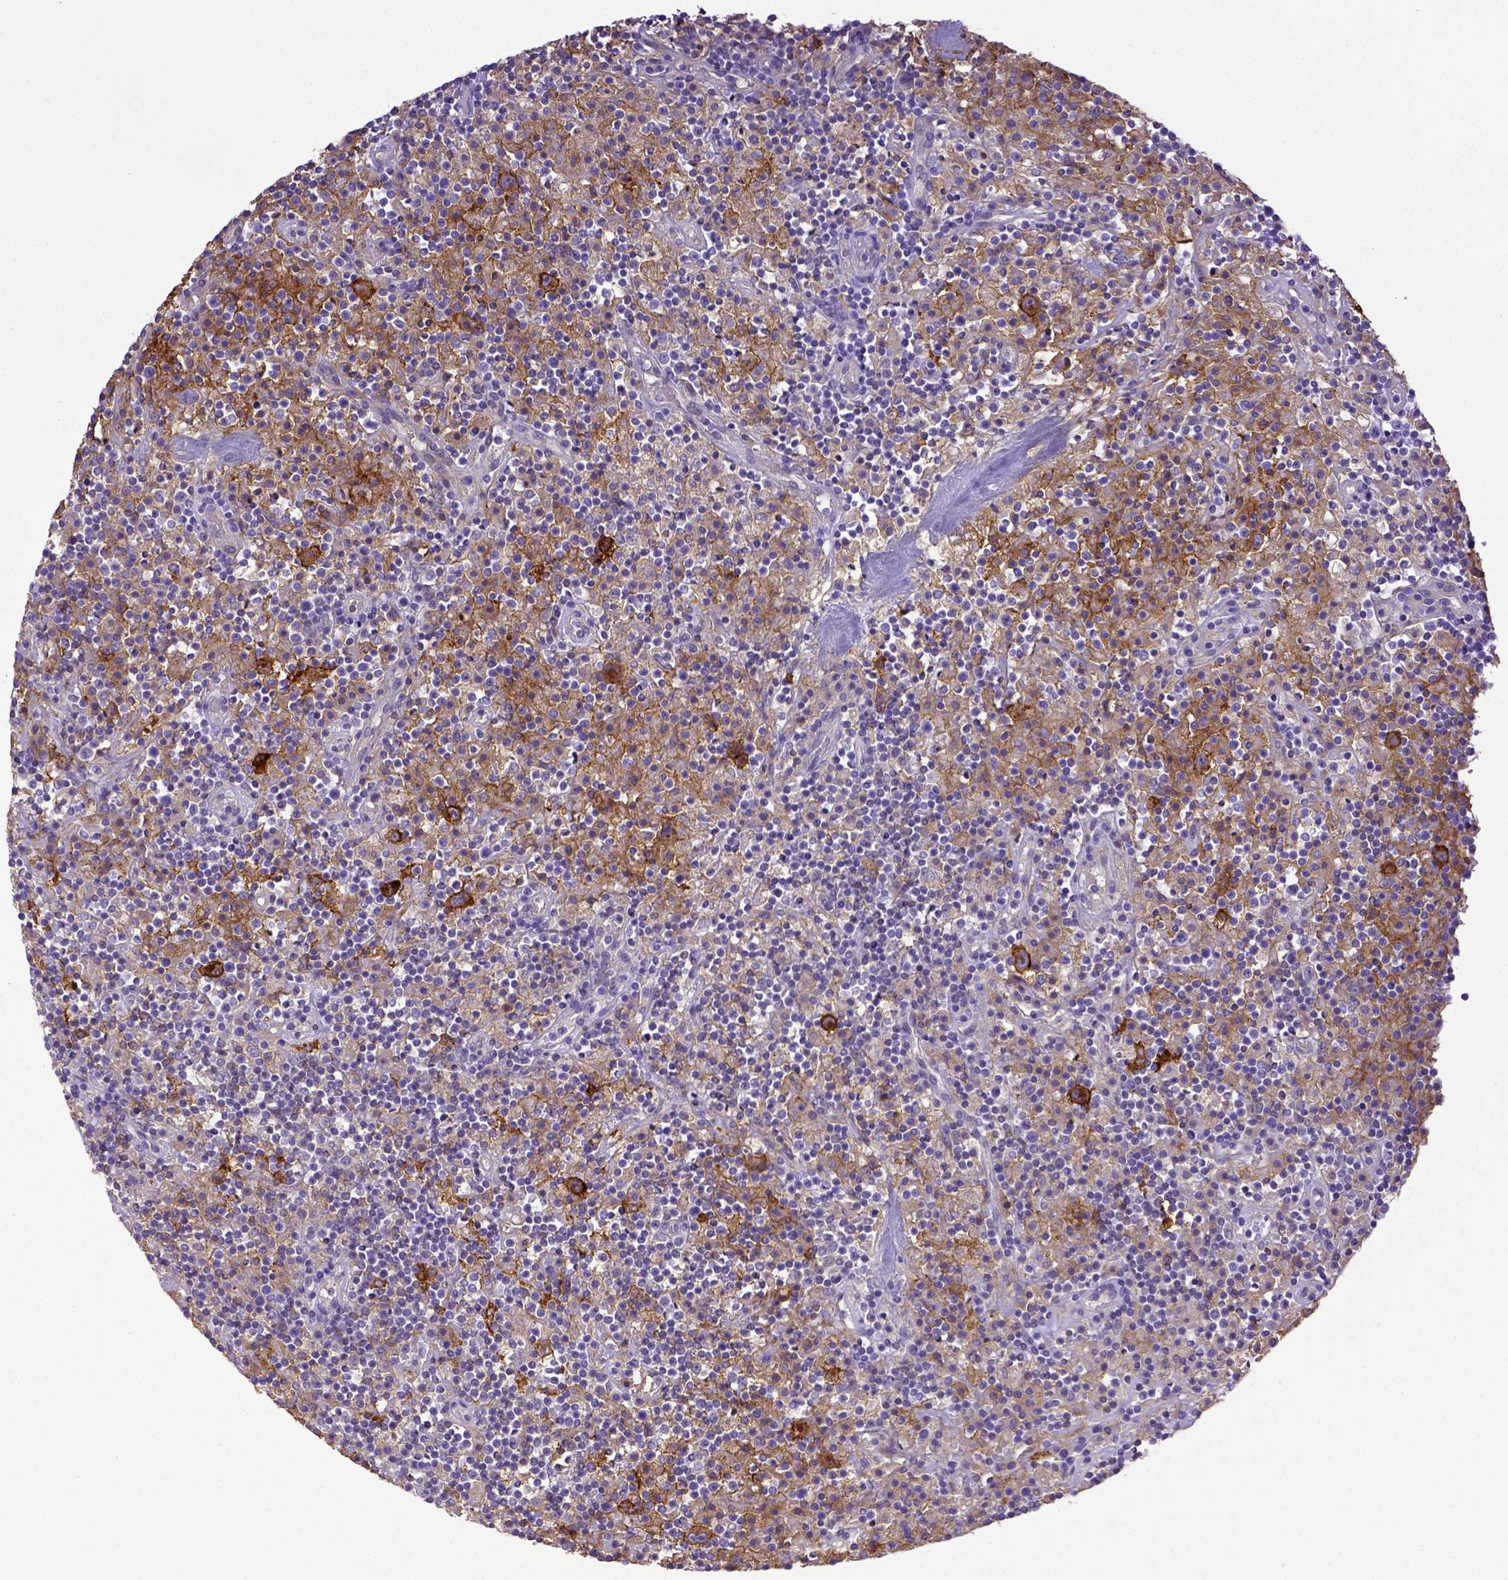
{"staining": {"intensity": "moderate", "quantity": "25%-75%", "location": "cytoplasmic/membranous"}, "tissue": "lymphoma", "cell_type": "Tumor cells", "image_type": "cancer", "snomed": [{"axis": "morphology", "description": "Hodgkin's disease, NOS"}, {"axis": "topography", "description": "Lymph node"}], "caption": "The immunohistochemical stain labels moderate cytoplasmic/membranous staining in tumor cells of Hodgkin's disease tissue.", "gene": "CD40", "patient": {"sex": "male", "age": 70}}